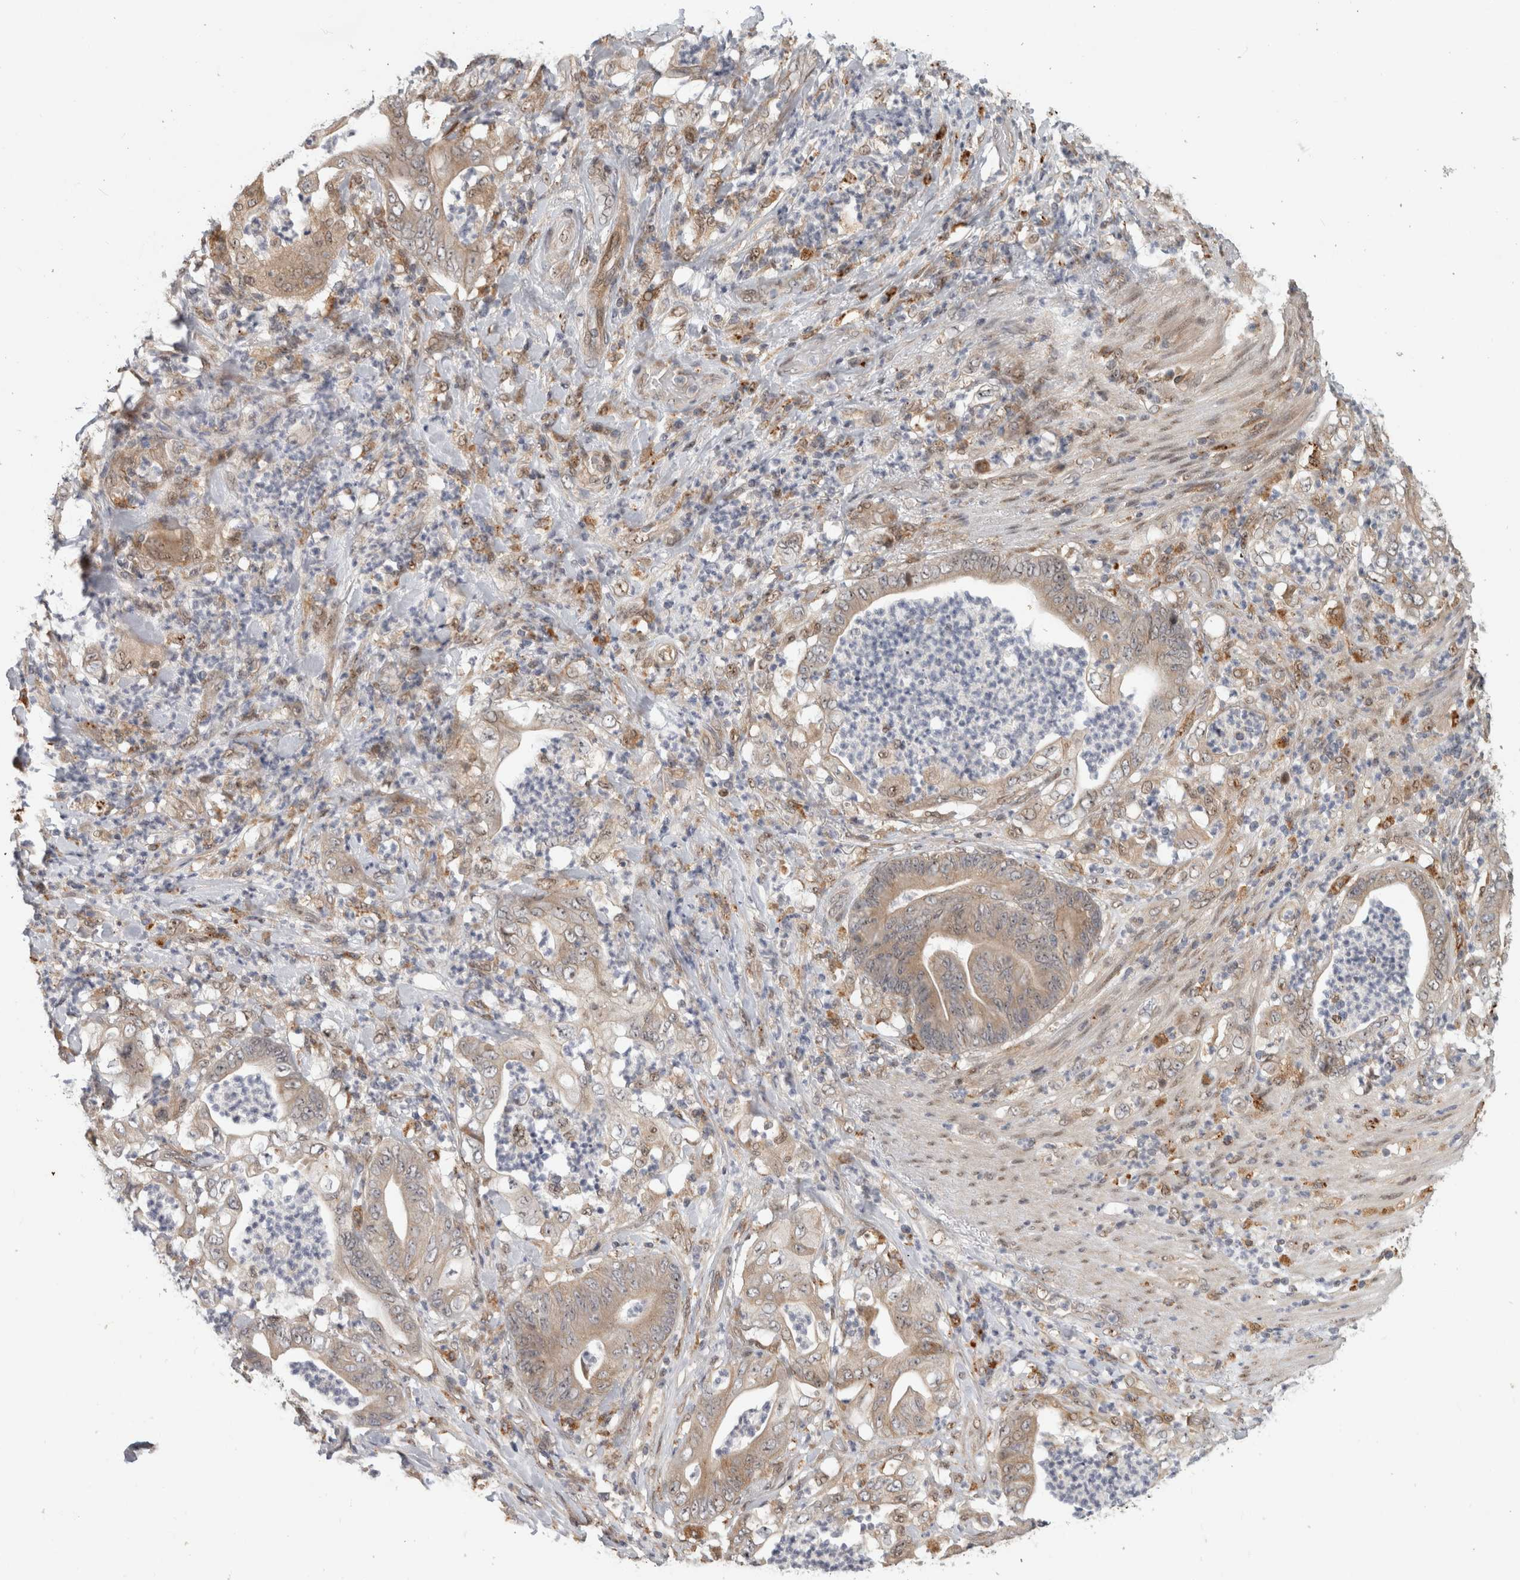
{"staining": {"intensity": "moderate", "quantity": ">75%", "location": "cytoplasmic/membranous"}, "tissue": "stomach cancer", "cell_type": "Tumor cells", "image_type": "cancer", "snomed": [{"axis": "morphology", "description": "Adenocarcinoma, NOS"}, {"axis": "topography", "description": "Stomach"}], "caption": "Immunohistochemical staining of human stomach cancer (adenocarcinoma) displays medium levels of moderate cytoplasmic/membranous positivity in about >75% of tumor cells.", "gene": "NAB2", "patient": {"sex": "female", "age": 73}}